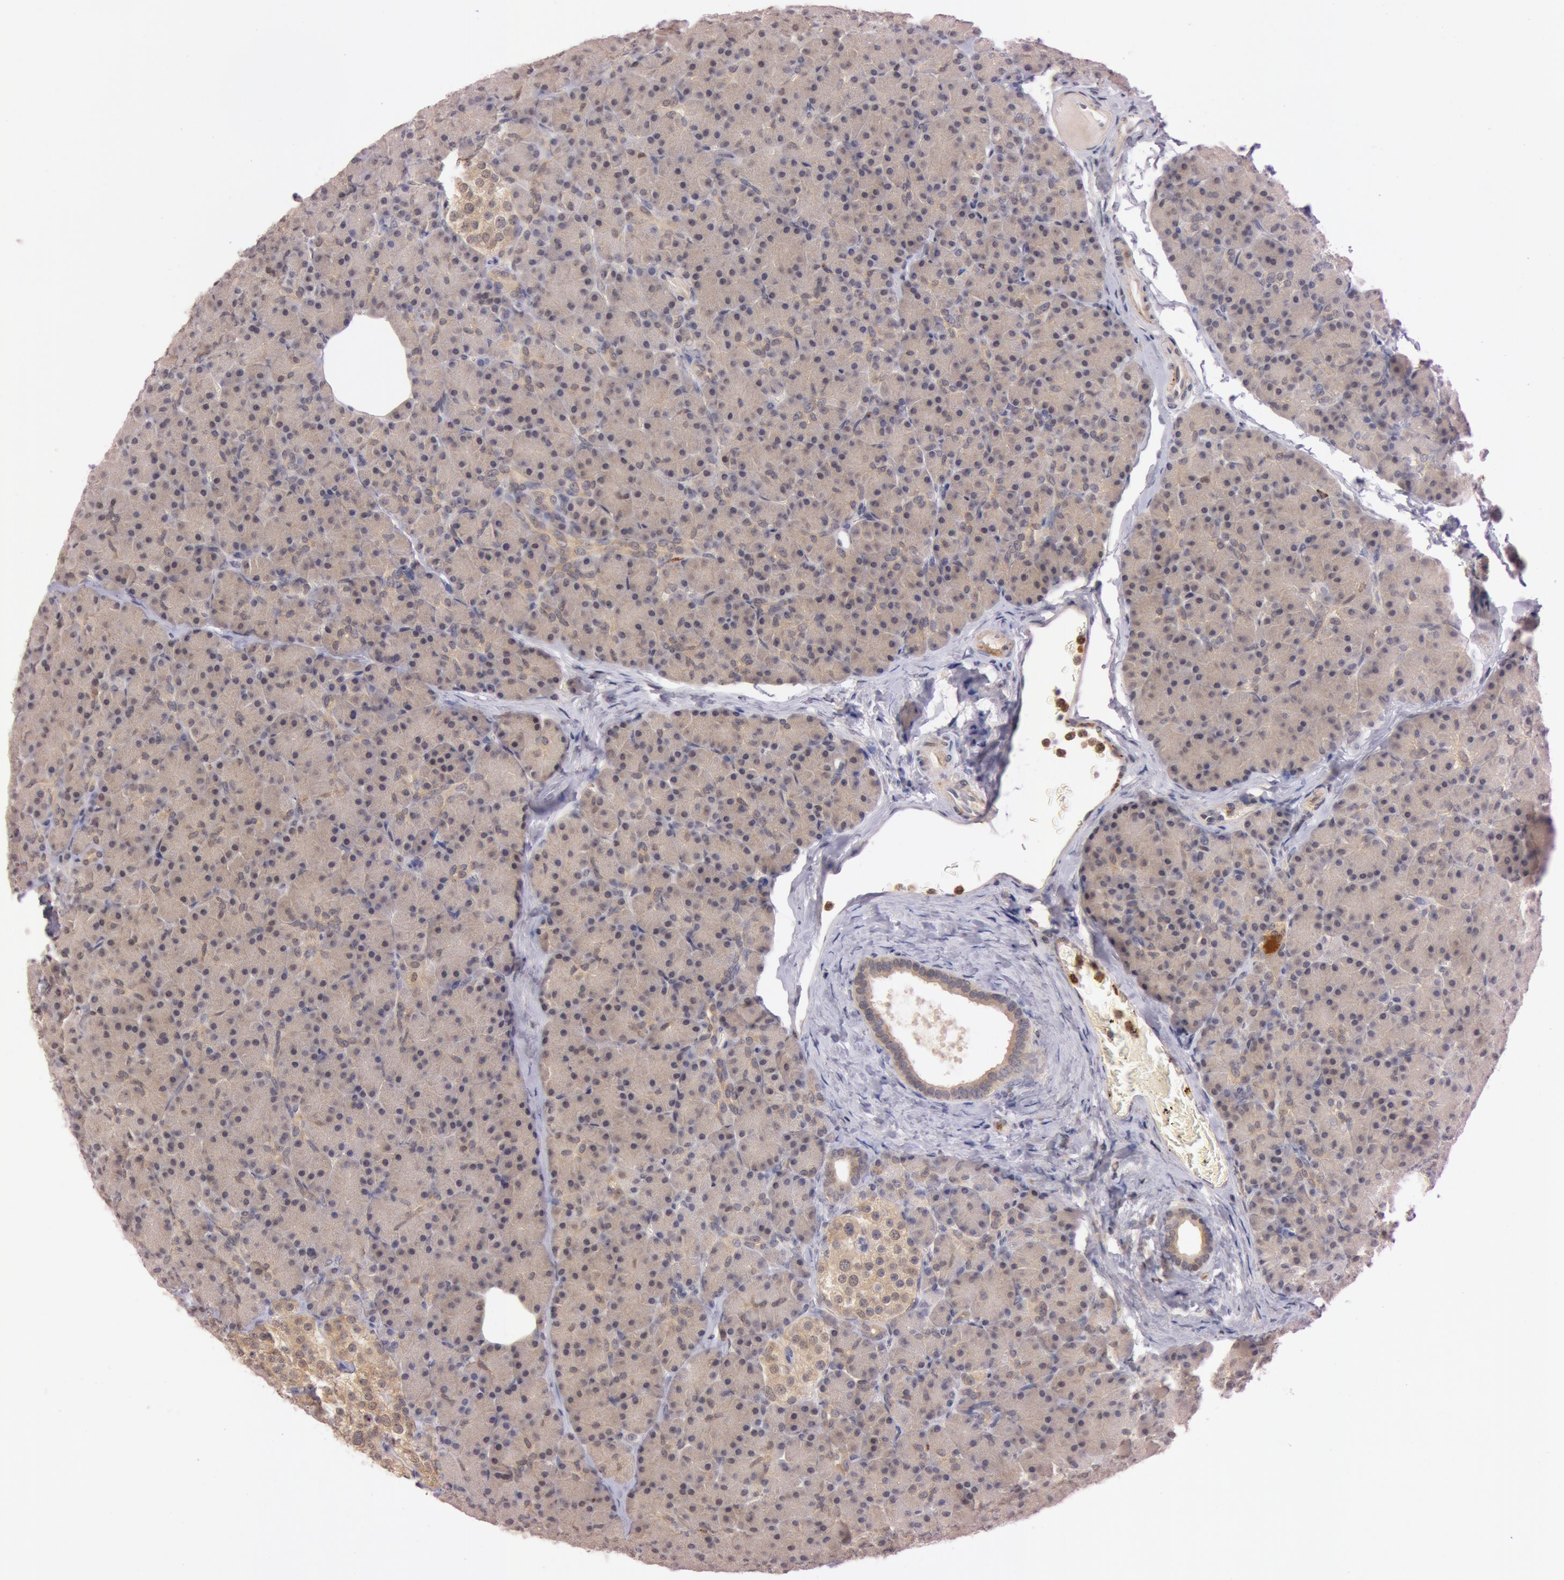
{"staining": {"intensity": "weak", "quantity": ">75%", "location": "cytoplasmic/membranous"}, "tissue": "pancreas", "cell_type": "Exocrine glandular cells", "image_type": "normal", "snomed": [{"axis": "morphology", "description": "Normal tissue, NOS"}, {"axis": "topography", "description": "Pancreas"}], "caption": "A histopathology image of pancreas stained for a protein demonstrates weak cytoplasmic/membranous brown staining in exocrine glandular cells.", "gene": "ATG2B", "patient": {"sex": "female", "age": 43}}